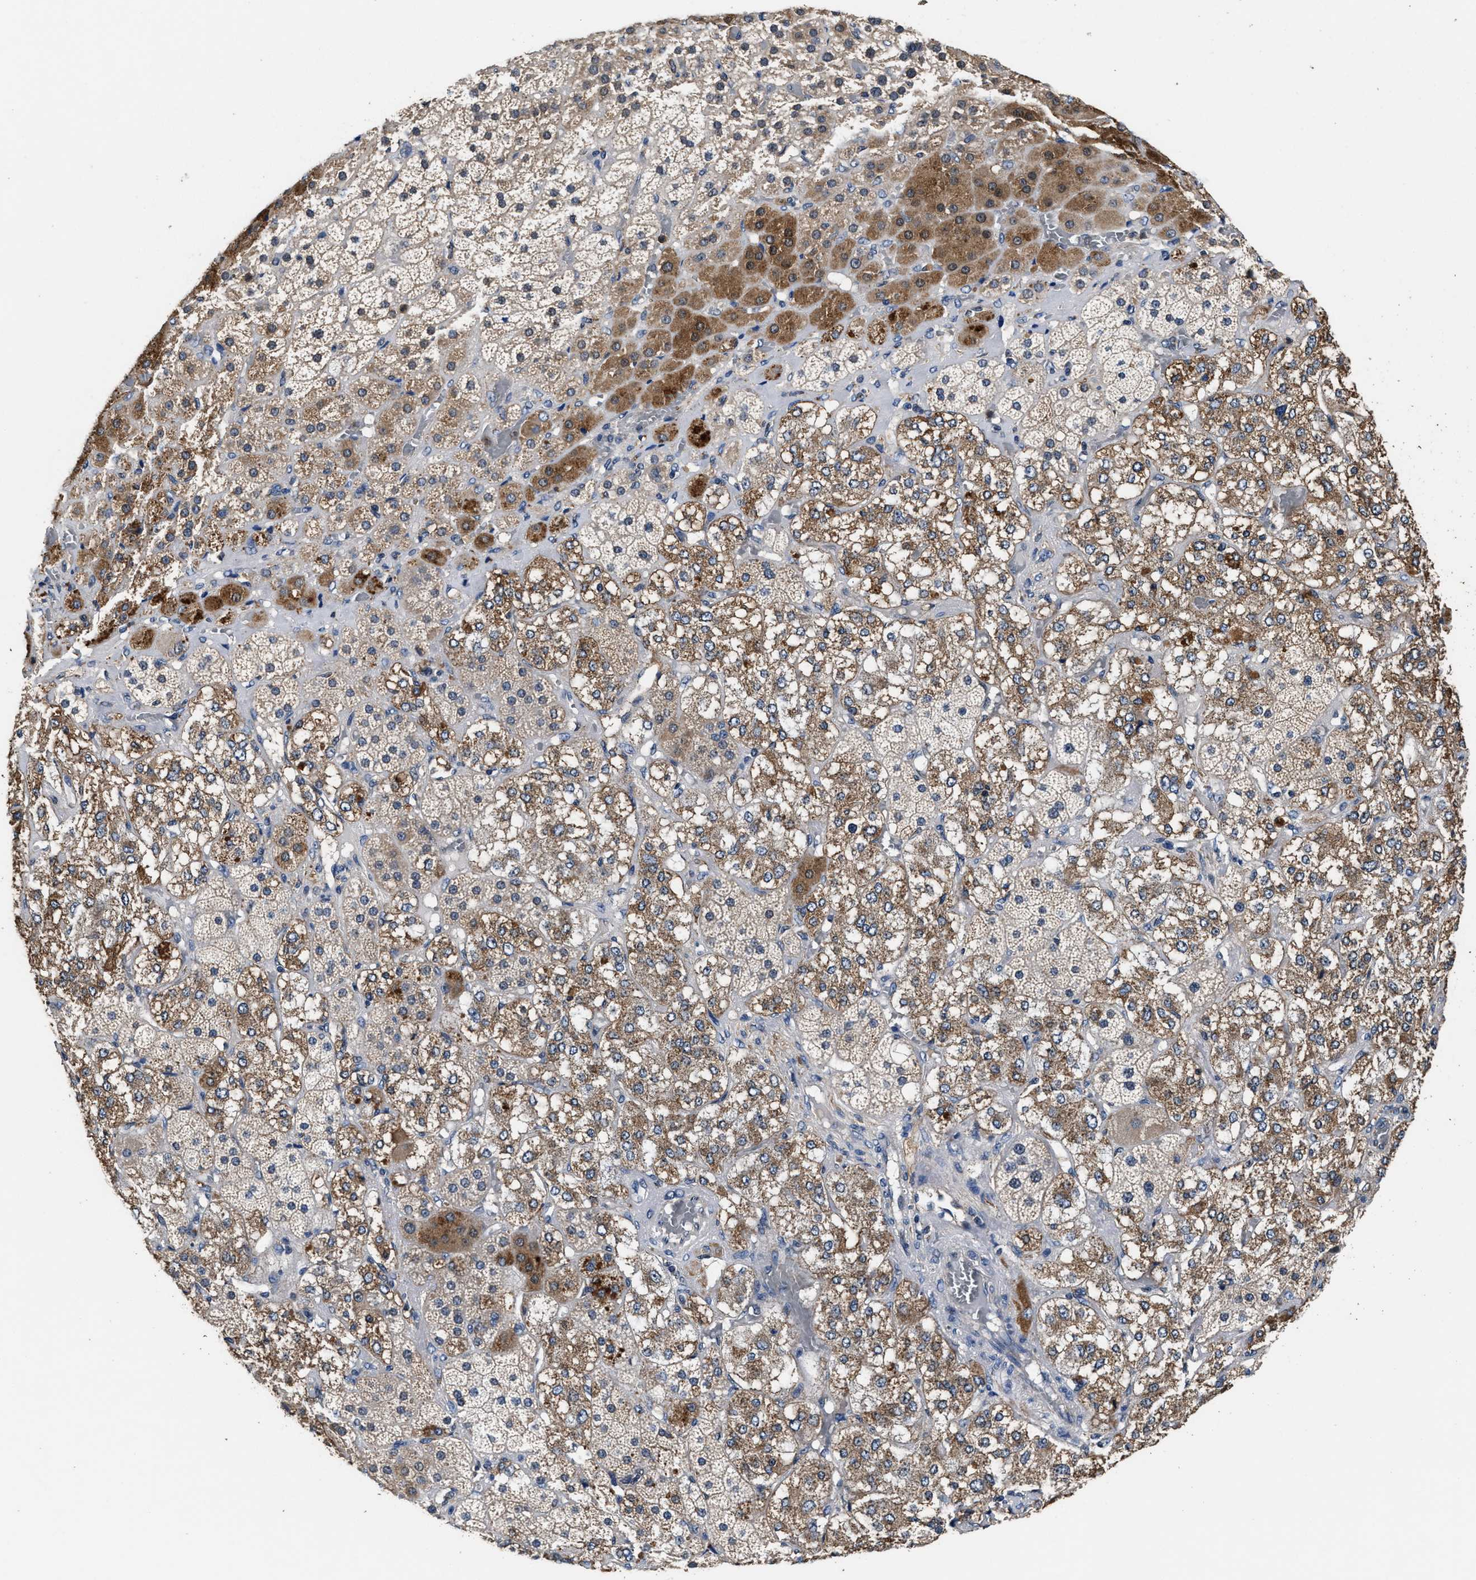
{"staining": {"intensity": "moderate", "quantity": ">75%", "location": "cytoplasmic/membranous"}, "tissue": "adrenal gland", "cell_type": "Glandular cells", "image_type": "normal", "snomed": [{"axis": "morphology", "description": "Normal tissue, NOS"}, {"axis": "topography", "description": "Adrenal gland"}], "caption": "Glandular cells demonstrate medium levels of moderate cytoplasmic/membranous staining in approximately >75% of cells in normal human adrenal gland.", "gene": "ACLY", "patient": {"sex": "male", "age": 57}}